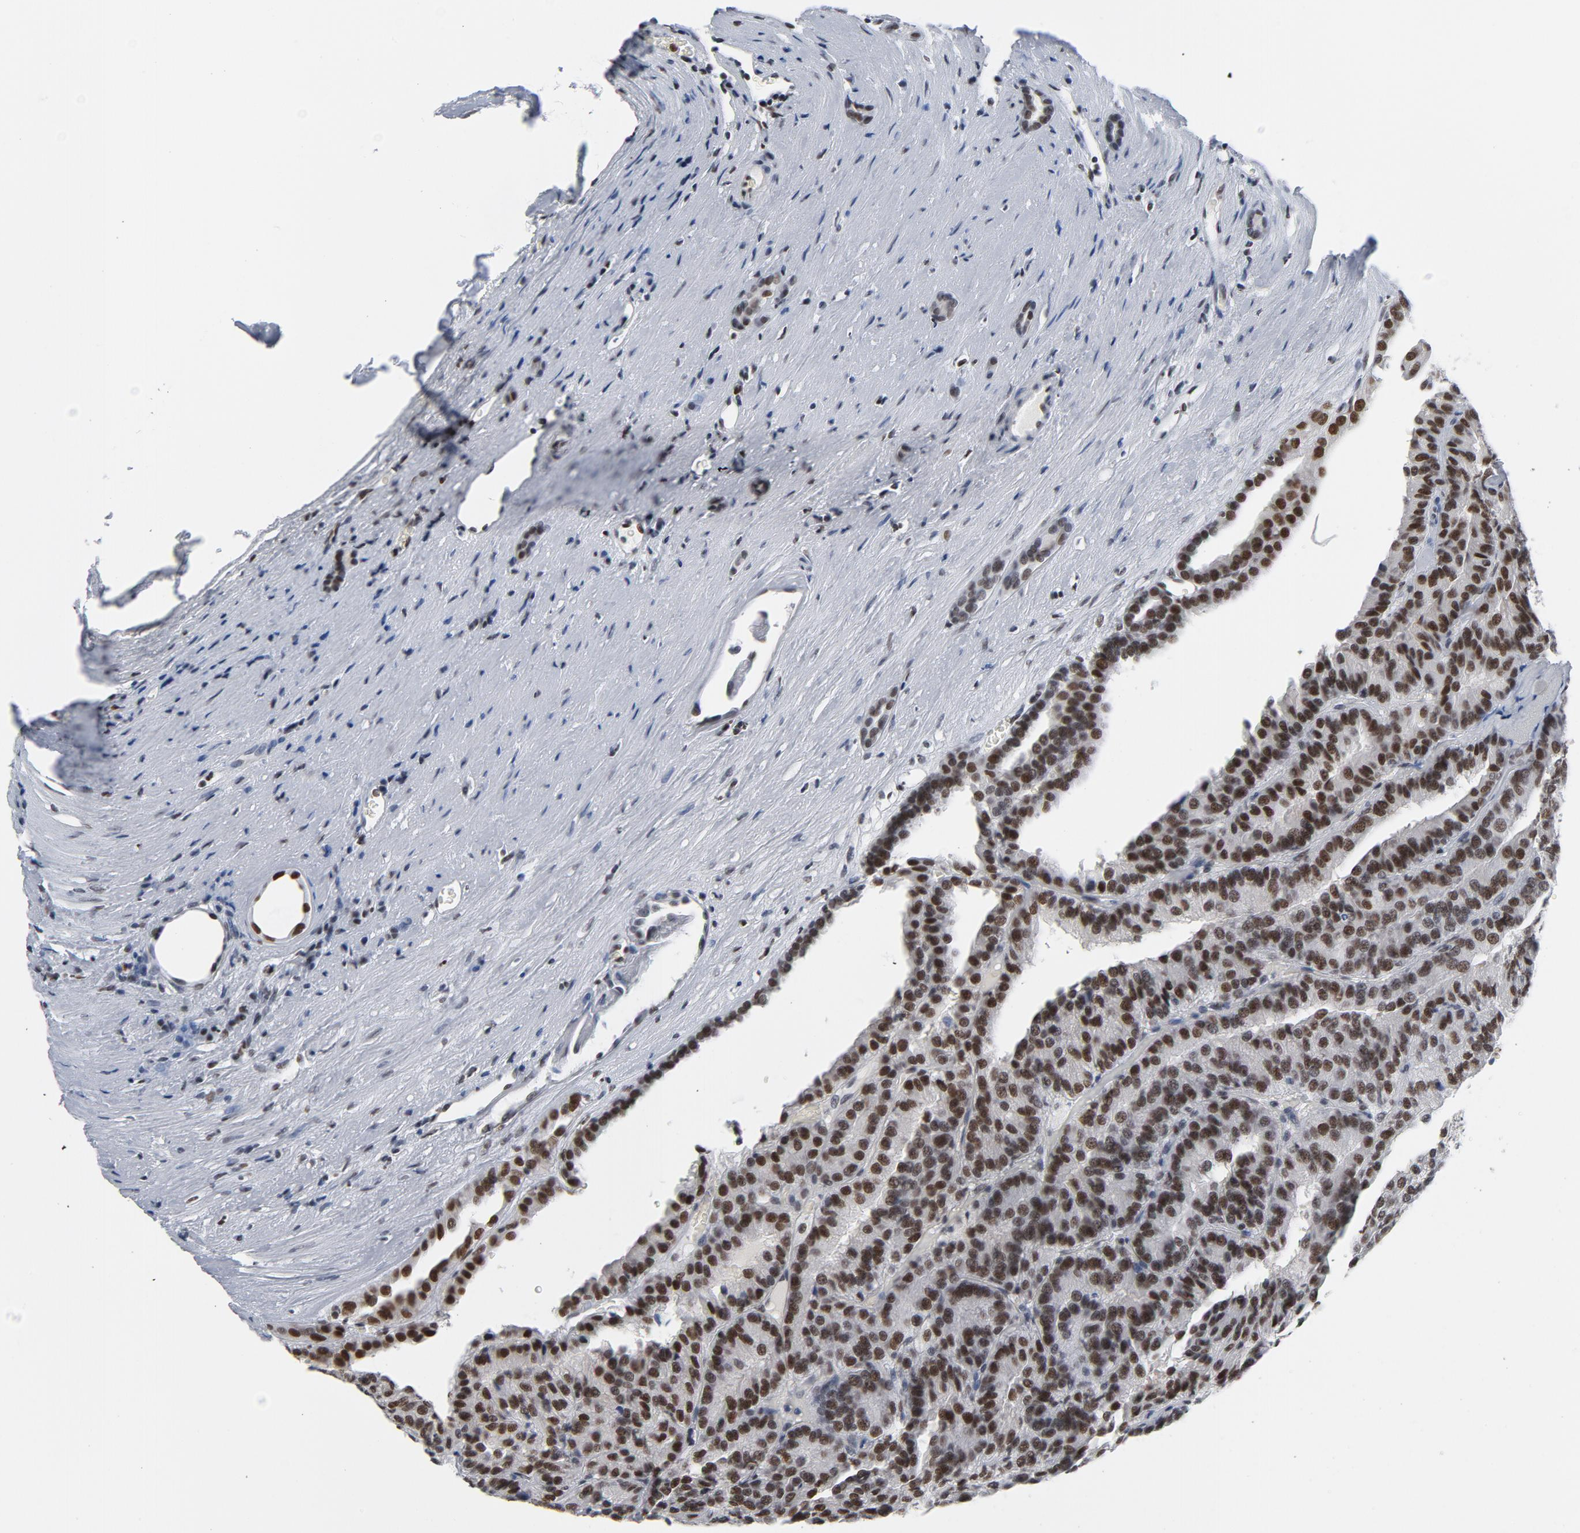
{"staining": {"intensity": "strong", "quantity": ">75%", "location": "nuclear"}, "tissue": "renal cancer", "cell_type": "Tumor cells", "image_type": "cancer", "snomed": [{"axis": "morphology", "description": "Adenocarcinoma, NOS"}, {"axis": "topography", "description": "Kidney"}], "caption": "Human renal adenocarcinoma stained for a protein (brown) shows strong nuclear positive expression in about >75% of tumor cells.", "gene": "CSTF2", "patient": {"sex": "male", "age": 46}}